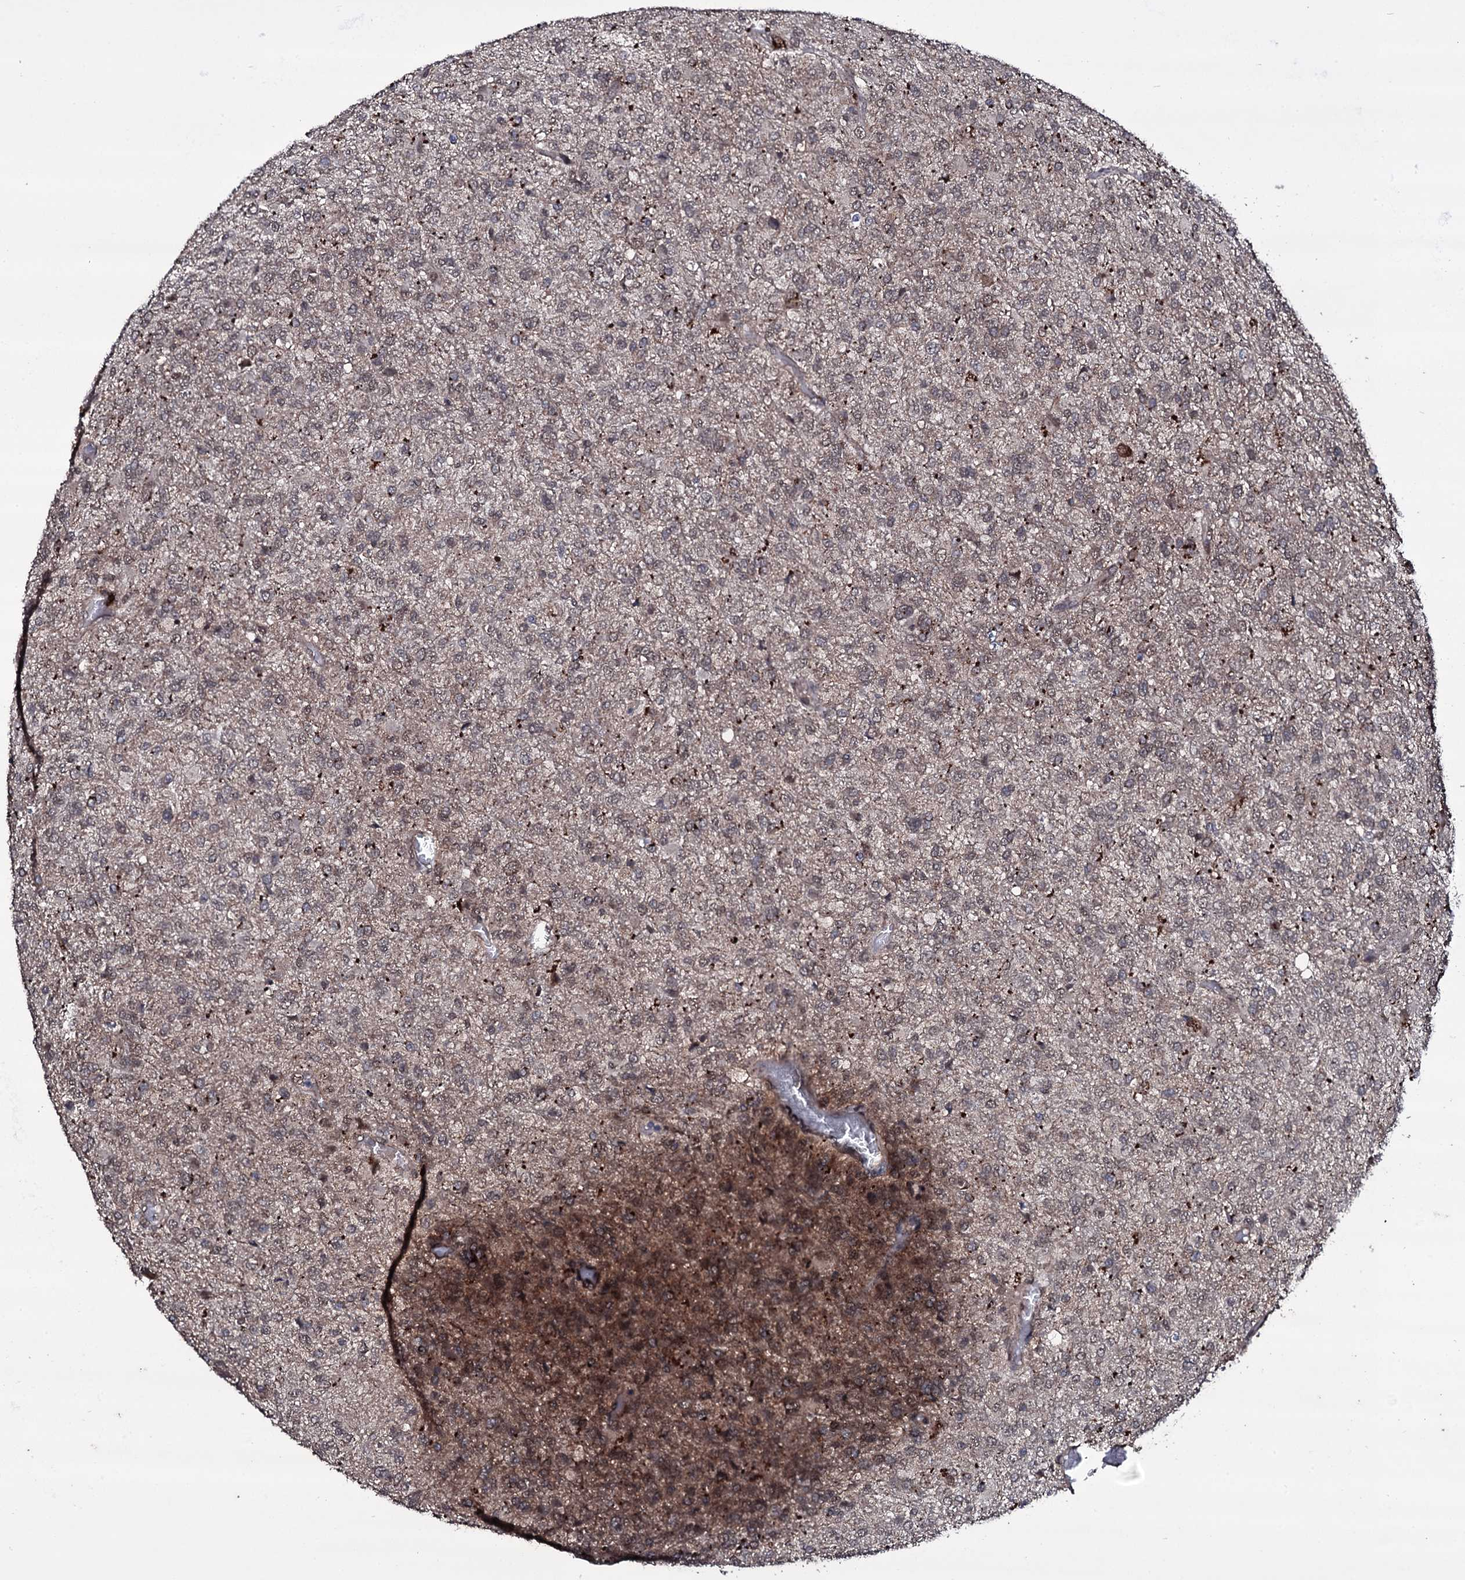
{"staining": {"intensity": "weak", "quantity": "<25%", "location": "nuclear"}, "tissue": "glioma", "cell_type": "Tumor cells", "image_type": "cancer", "snomed": [{"axis": "morphology", "description": "Glioma, malignant, High grade"}, {"axis": "topography", "description": "Brain"}], "caption": "Immunohistochemical staining of malignant high-grade glioma reveals no significant expression in tumor cells.", "gene": "MRPS31", "patient": {"sex": "female", "age": 74}}